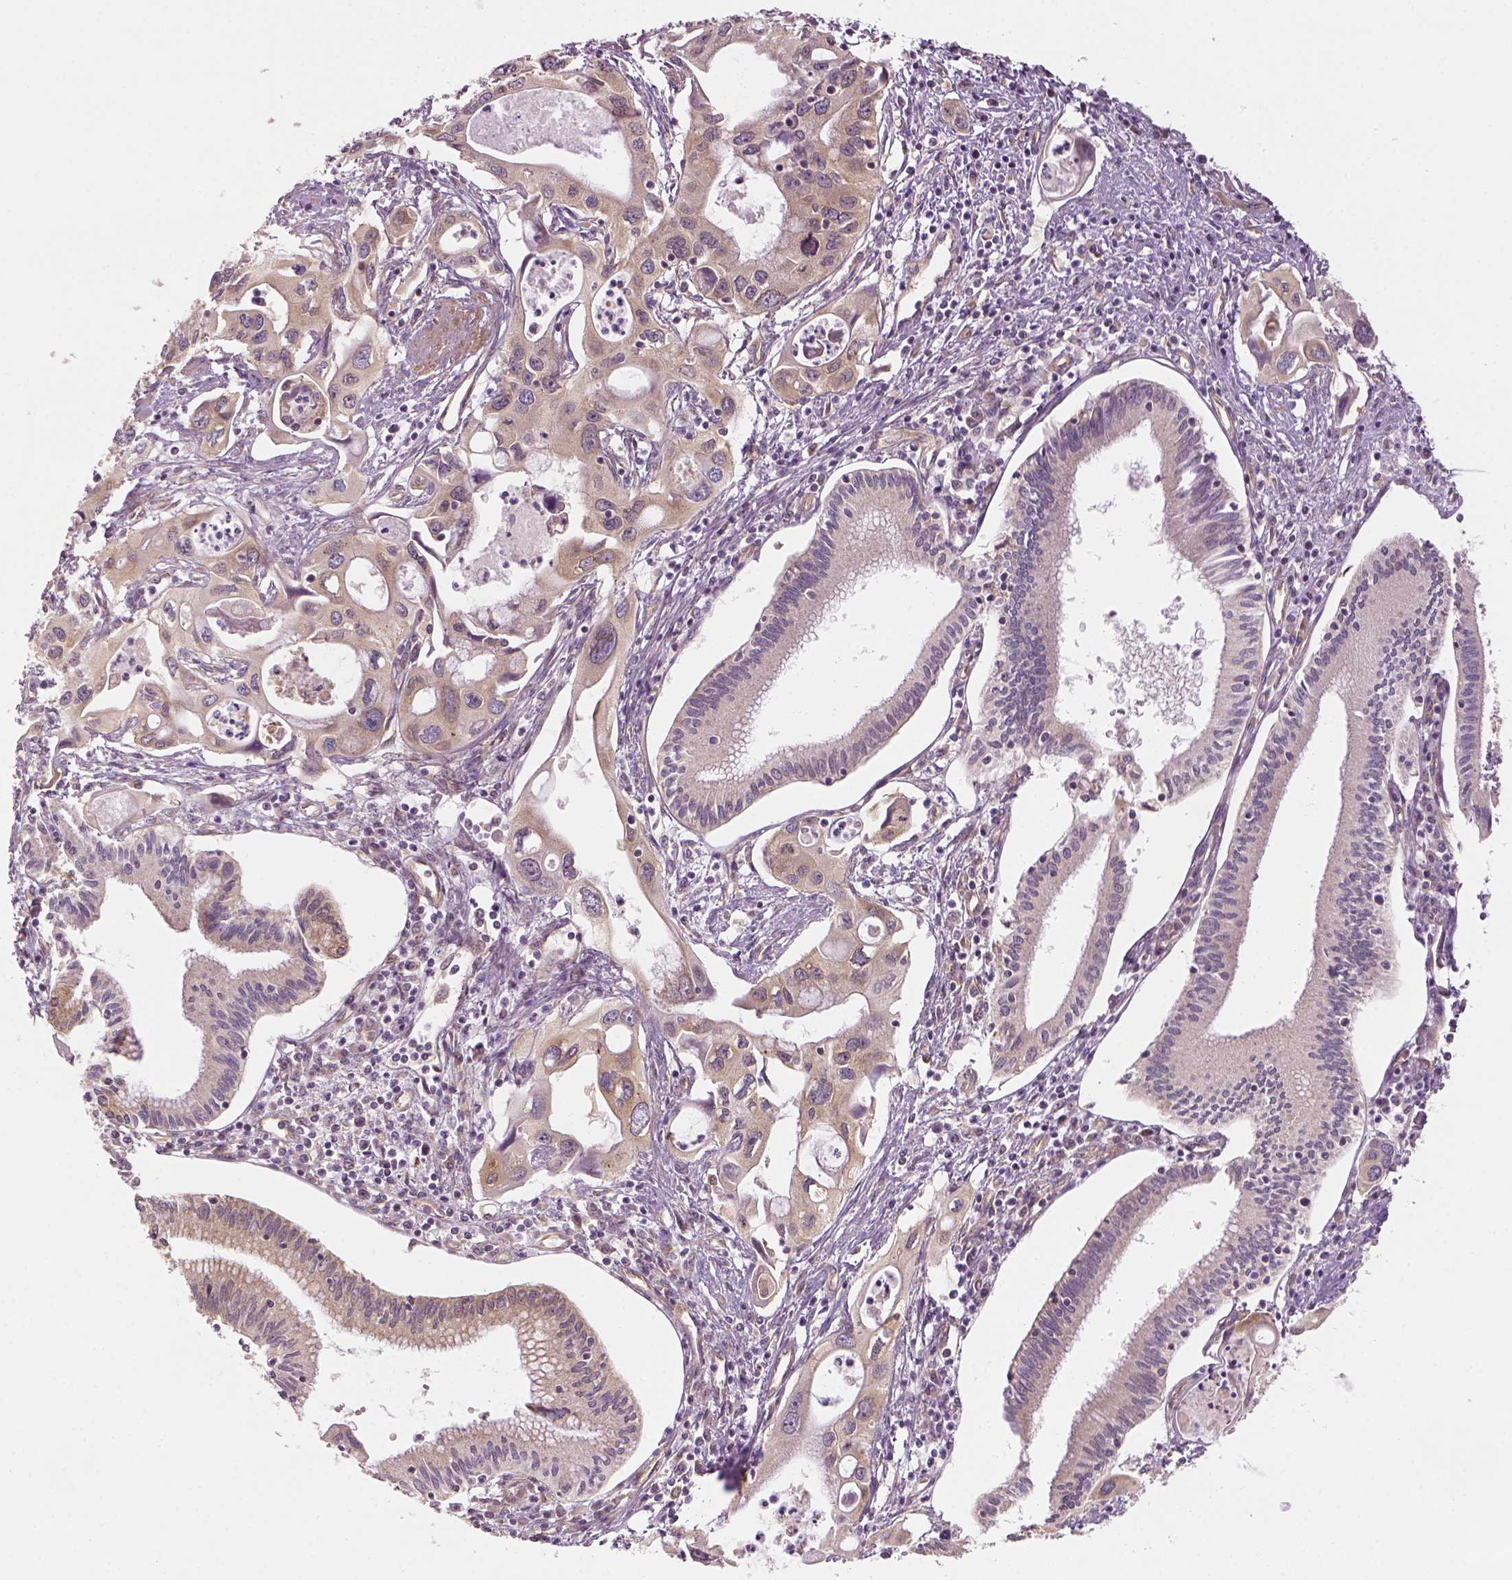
{"staining": {"intensity": "weak", "quantity": "<25%", "location": "cytoplasmic/membranous"}, "tissue": "pancreatic cancer", "cell_type": "Tumor cells", "image_type": "cancer", "snomed": [{"axis": "morphology", "description": "Adenocarcinoma, NOS"}, {"axis": "topography", "description": "Pancreas"}], "caption": "Immunohistochemical staining of human adenocarcinoma (pancreatic) shows no significant staining in tumor cells. Nuclei are stained in blue.", "gene": "PAIP1", "patient": {"sex": "male", "age": 60}}